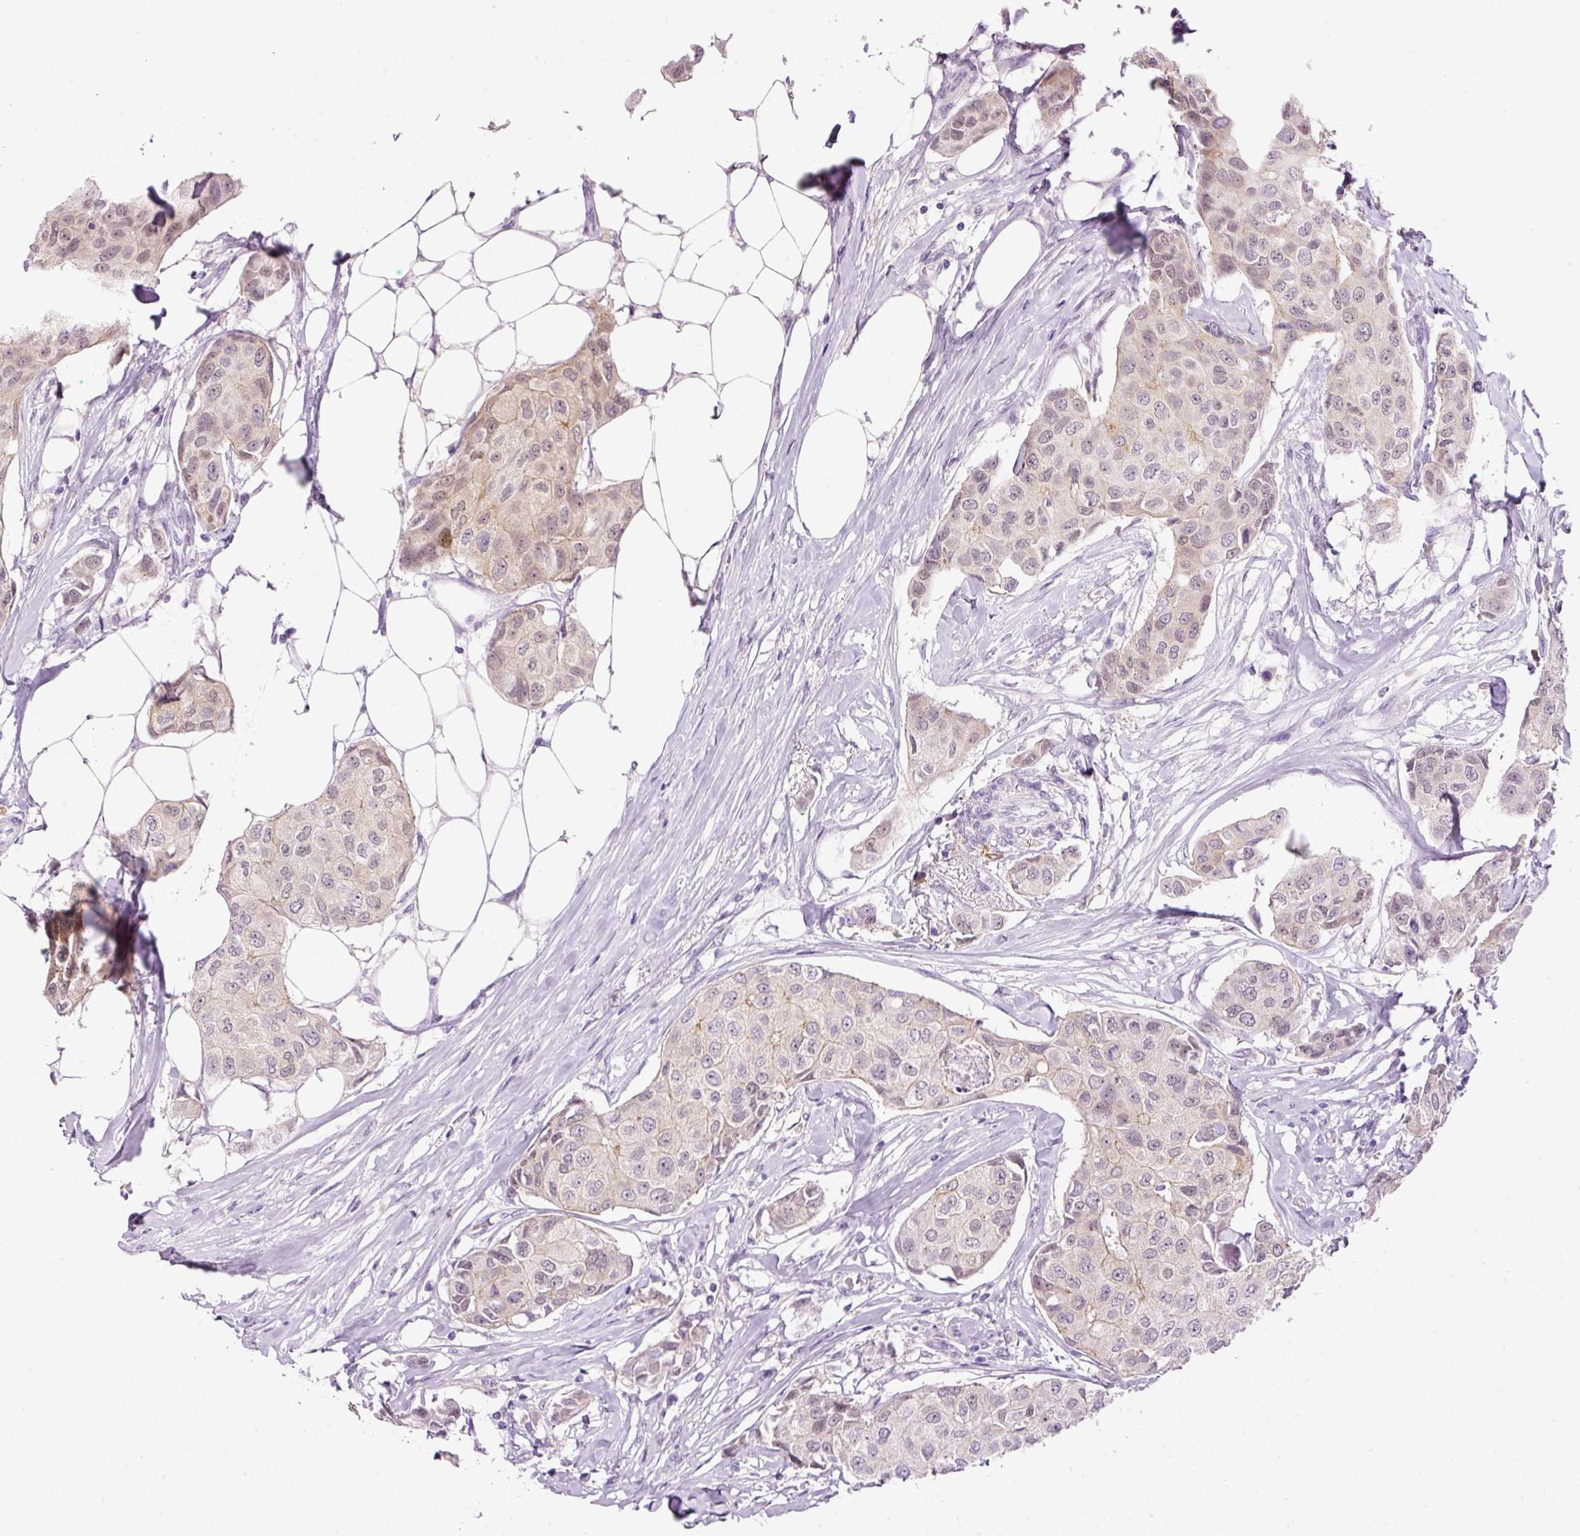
{"staining": {"intensity": "weak", "quantity": "<25%", "location": "nuclear"}, "tissue": "breast cancer", "cell_type": "Tumor cells", "image_type": "cancer", "snomed": [{"axis": "morphology", "description": "Duct carcinoma"}, {"axis": "topography", "description": "Breast"}], "caption": "Tumor cells are negative for protein expression in human breast cancer. The staining was performed using DAB to visualize the protein expression in brown, while the nuclei were stained in blue with hematoxylin (Magnification: 20x).", "gene": "SRC", "patient": {"sex": "female", "age": 80}}